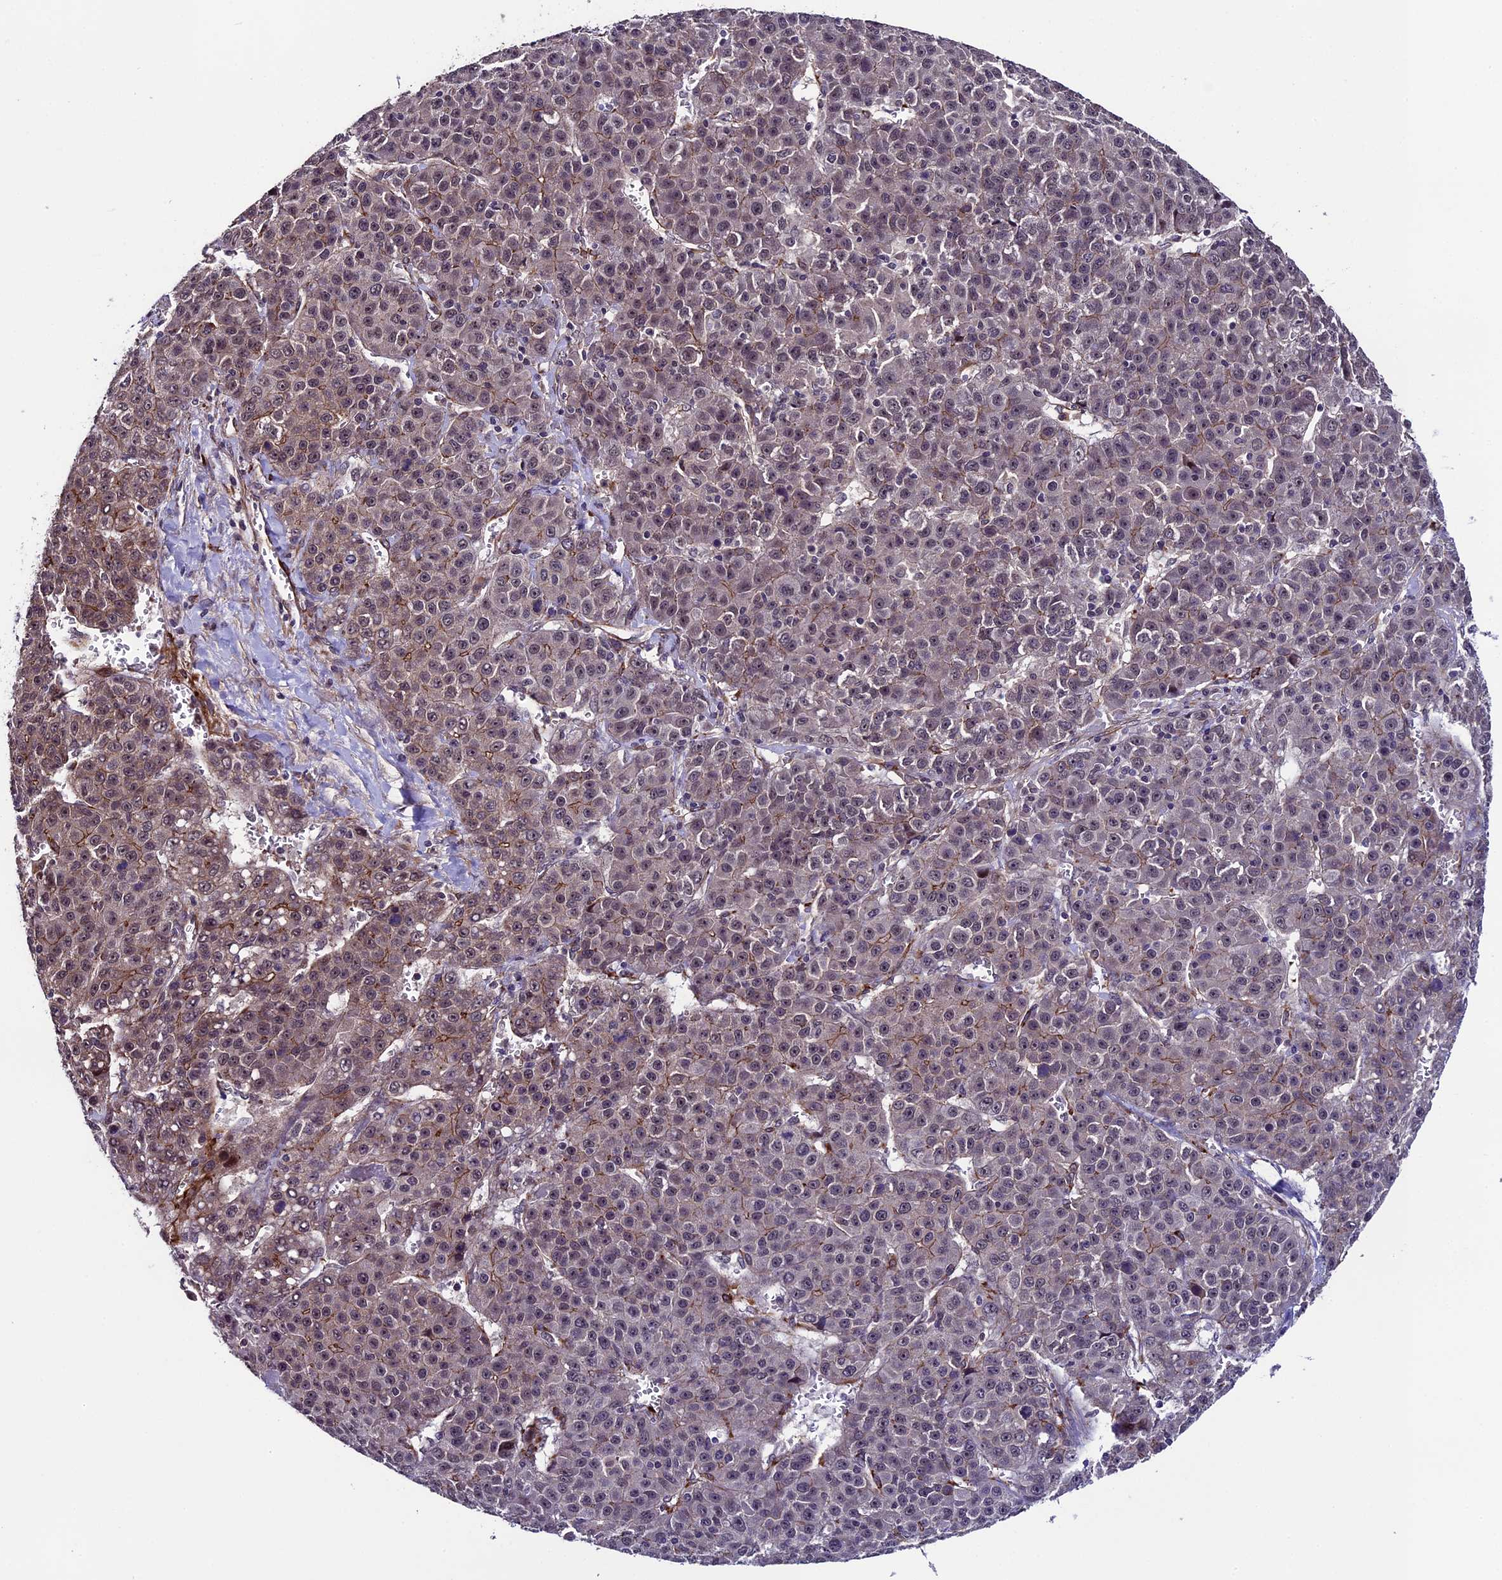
{"staining": {"intensity": "weak", "quantity": "25%-75%", "location": "cytoplasmic/membranous"}, "tissue": "liver cancer", "cell_type": "Tumor cells", "image_type": "cancer", "snomed": [{"axis": "morphology", "description": "Carcinoma, Hepatocellular, NOS"}, {"axis": "topography", "description": "Liver"}], "caption": "Immunohistochemistry (IHC) histopathology image of liver hepatocellular carcinoma stained for a protein (brown), which demonstrates low levels of weak cytoplasmic/membranous expression in about 25%-75% of tumor cells.", "gene": "SIPA1L3", "patient": {"sex": "female", "age": 53}}